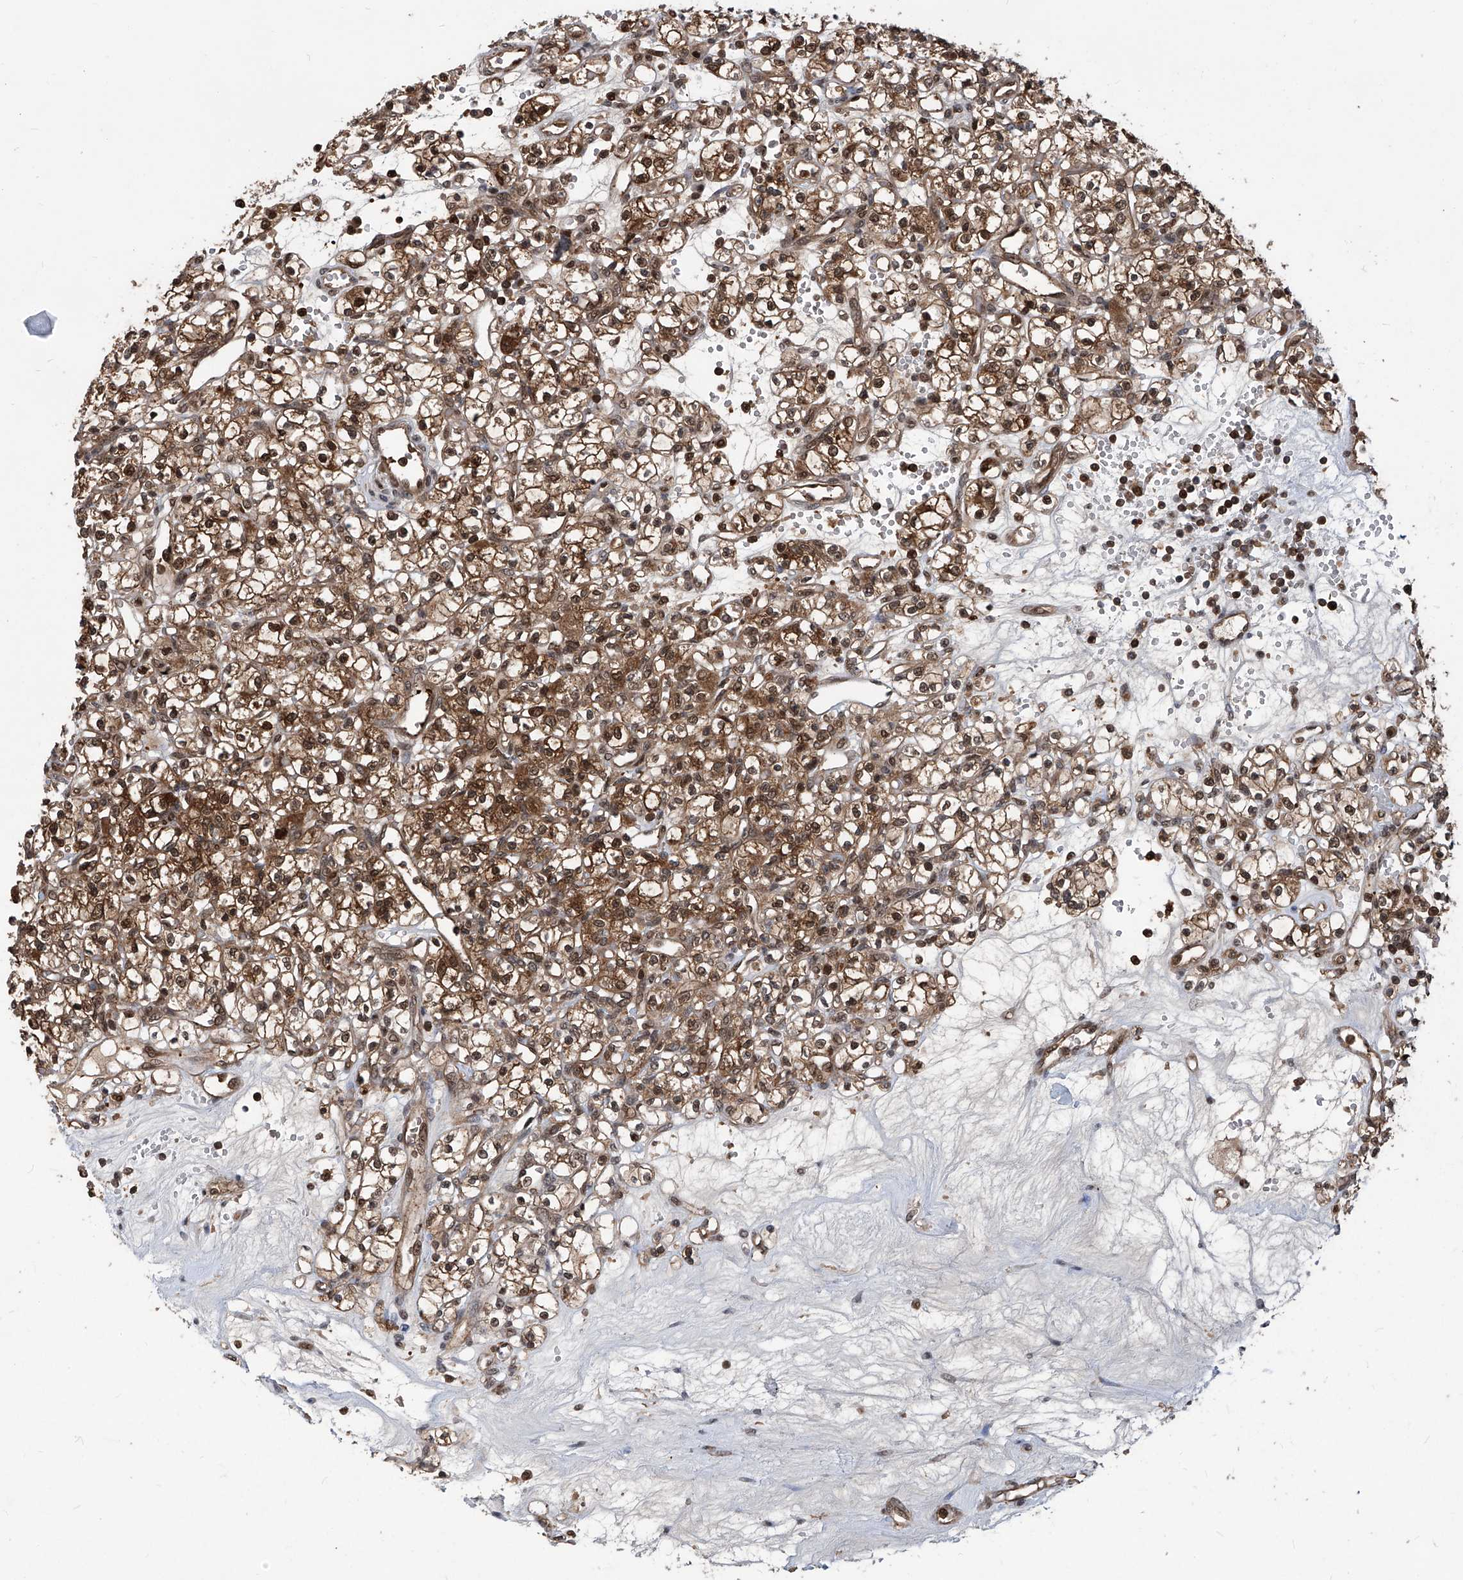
{"staining": {"intensity": "moderate", "quantity": ">75%", "location": "cytoplasmic/membranous,nuclear"}, "tissue": "renal cancer", "cell_type": "Tumor cells", "image_type": "cancer", "snomed": [{"axis": "morphology", "description": "Adenocarcinoma, NOS"}, {"axis": "topography", "description": "Kidney"}], "caption": "A high-resolution image shows immunohistochemistry staining of adenocarcinoma (renal), which exhibits moderate cytoplasmic/membranous and nuclear positivity in approximately >75% of tumor cells.", "gene": "PSMB1", "patient": {"sex": "female", "age": 59}}